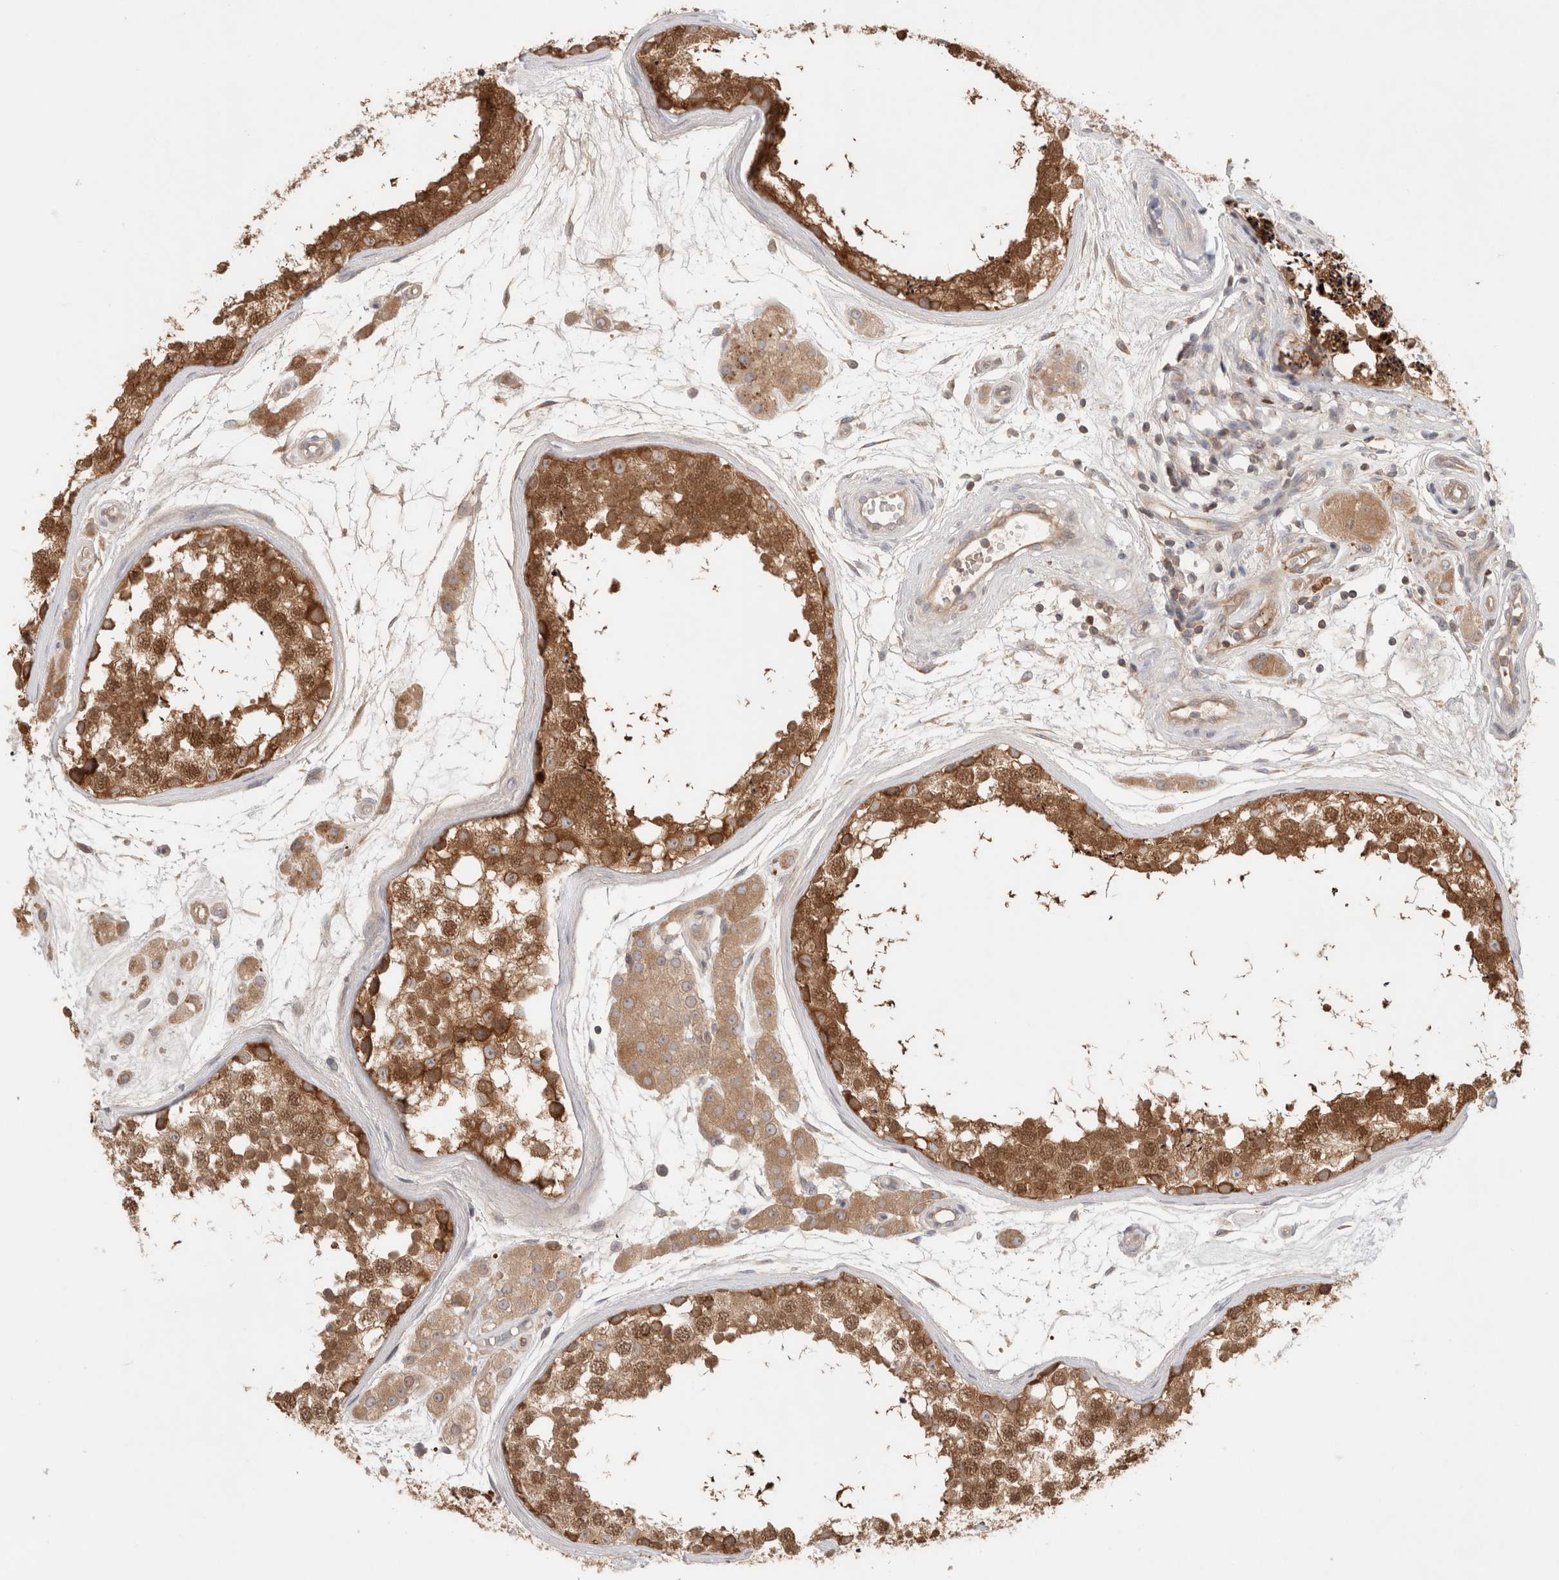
{"staining": {"intensity": "strong", "quantity": ">75%", "location": "cytoplasmic/membranous,nuclear"}, "tissue": "testis", "cell_type": "Cells in seminiferous ducts", "image_type": "normal", "snomed": [{"axis": "morphology", "description": "Normal tissue, NOS"}, {"axis": "topography", "description": "Testis"}], "caption": "Protein expression analysis of normal human testis reveals strong cytoplasmic/membranous,nuclear expression in approximately >75% of cells in seminiferous ducts.", "gene": "KLHL14", "patient": {"sex": "male", "age": 56}}